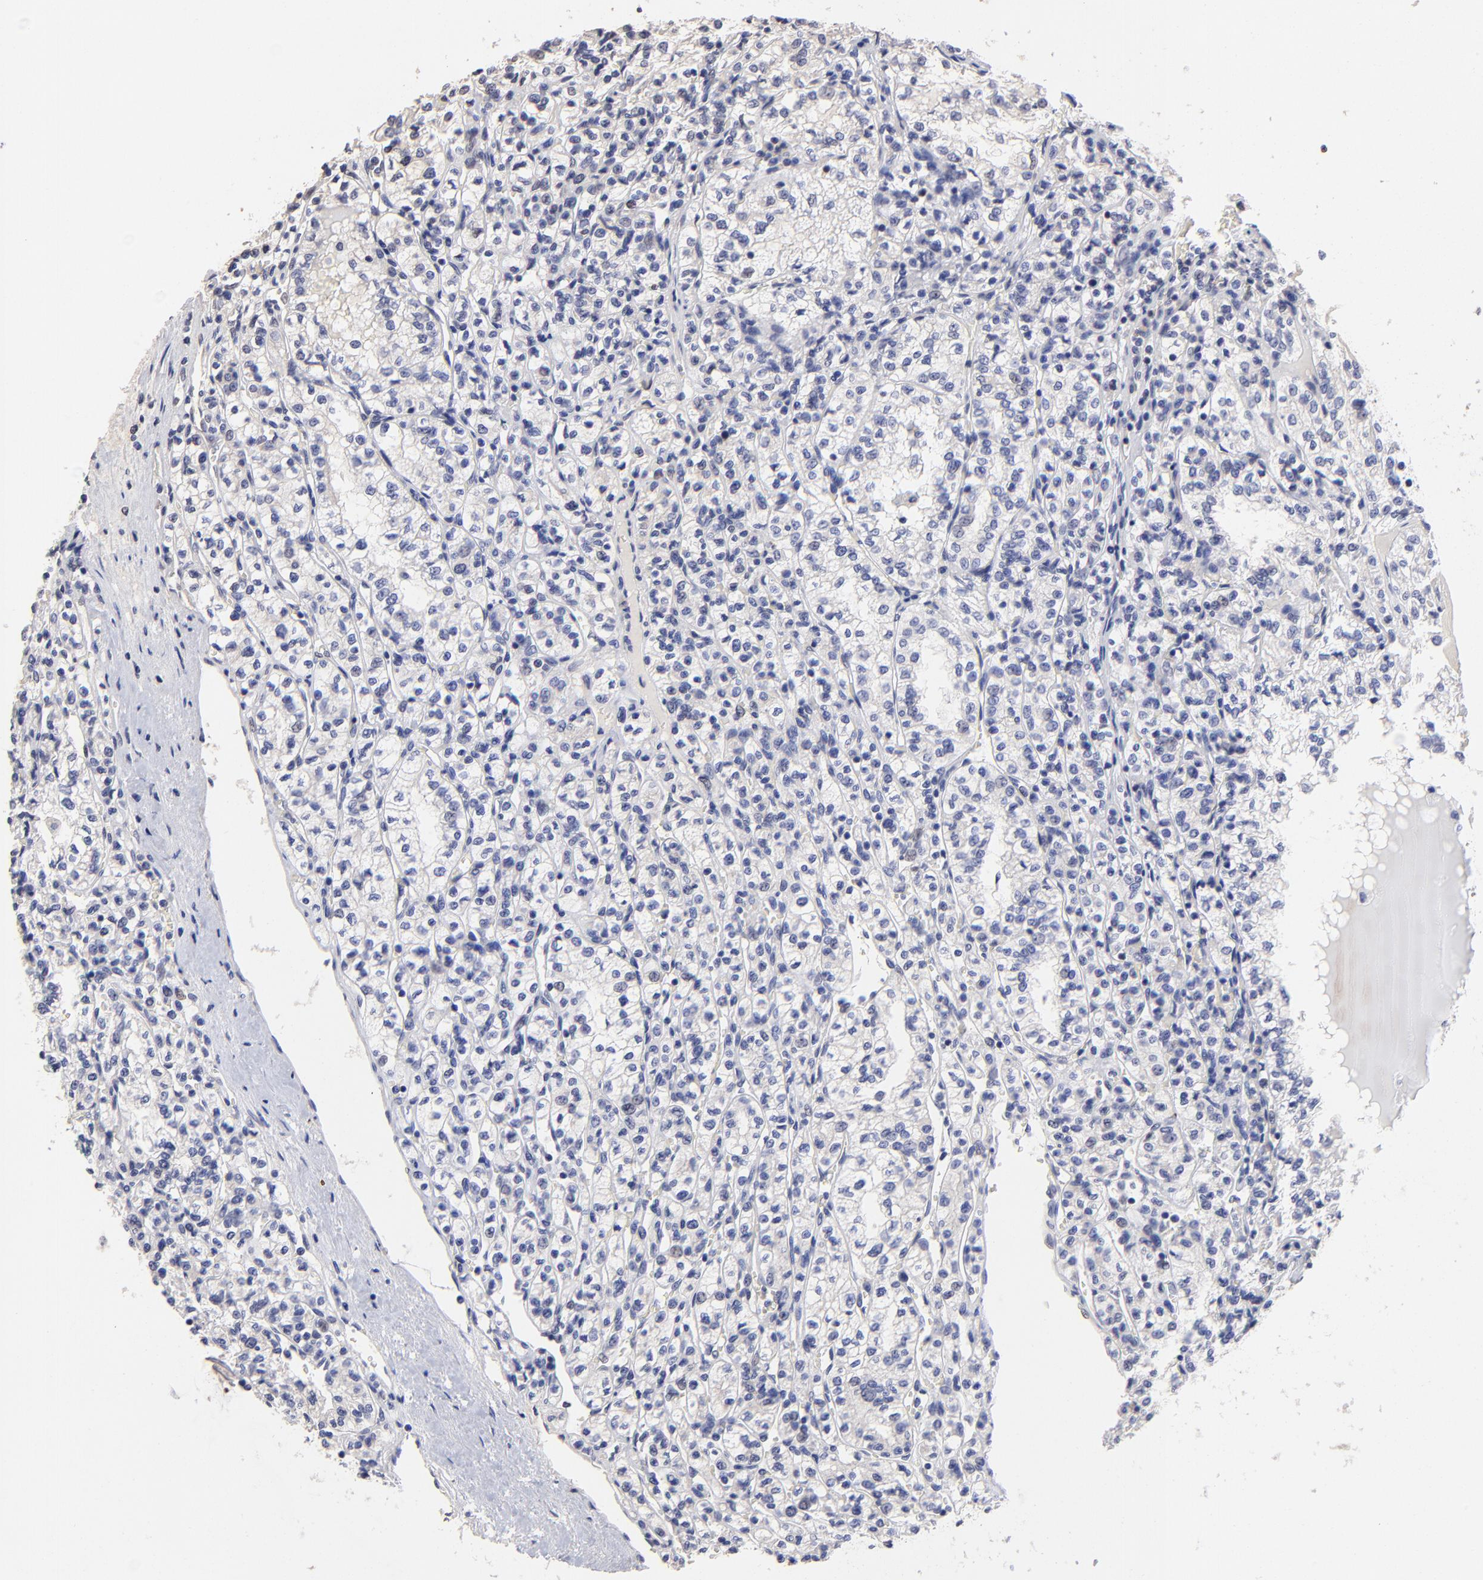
{"staining": {"intensity": "negative", "quantity": "none", "location": "none"}, "tissue": "renal cancer", "cell_type": "Tumor cells", "image_type": "cancer", "snomed": [{"axis": "morphology", "description": "Adenocarcinoma, NOS"}, {"axis": "topography", "description": "Kidney"}], "caption": "The photomicrograph reveals no significant expression in tumor cells of renal cancer.", "gene": "DNMT1", "patient": {"sex": "male", "age": 61}}